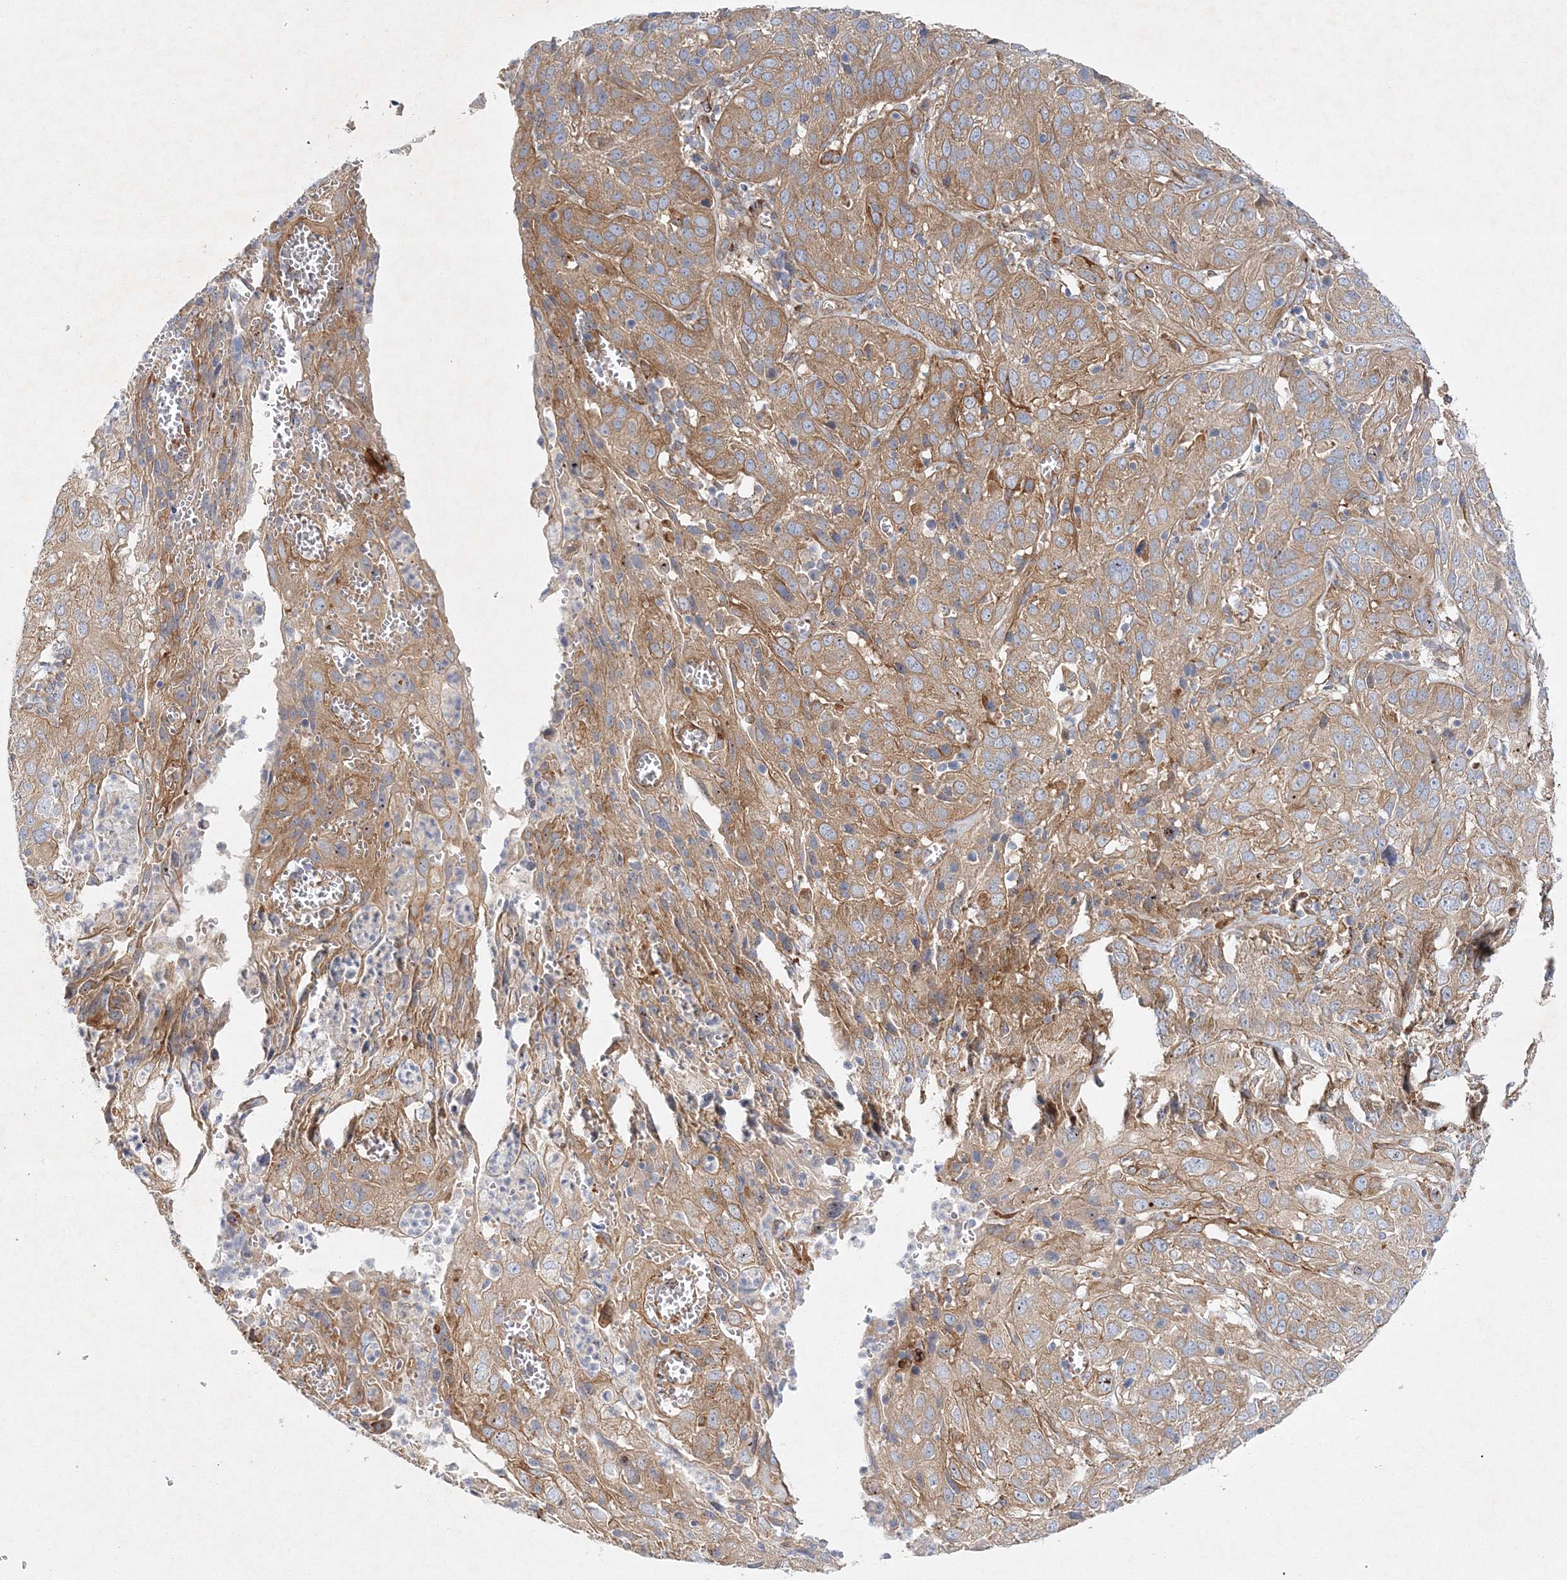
{"staining": {"intensity": "moderate", "quantity": ">75%", "location": "cytoplasmic/membranous"}, "tissue": "cervical cancer", "cell_type": "Tumor cells", "image_type": "cancer", "snomed": [{"axis": "morphology", "description": "Squamous cell carcinoma, NOS"}, {"axis": "topography", "description": "Cervix"}], "caption": "High-power microscopy captured an IHC micrograph of cervical cancer (squamous cell carcinoma), revealing moderate cytoplasmic/membranous expression in about >75% of tumor cells. The staining was performed using DAB, with brown indicating positive protein expression. Nuclei are stained blue with hematoxylin.", "gene": "ZFYVE16", "patient": {"sex": "female", "age": 32}}